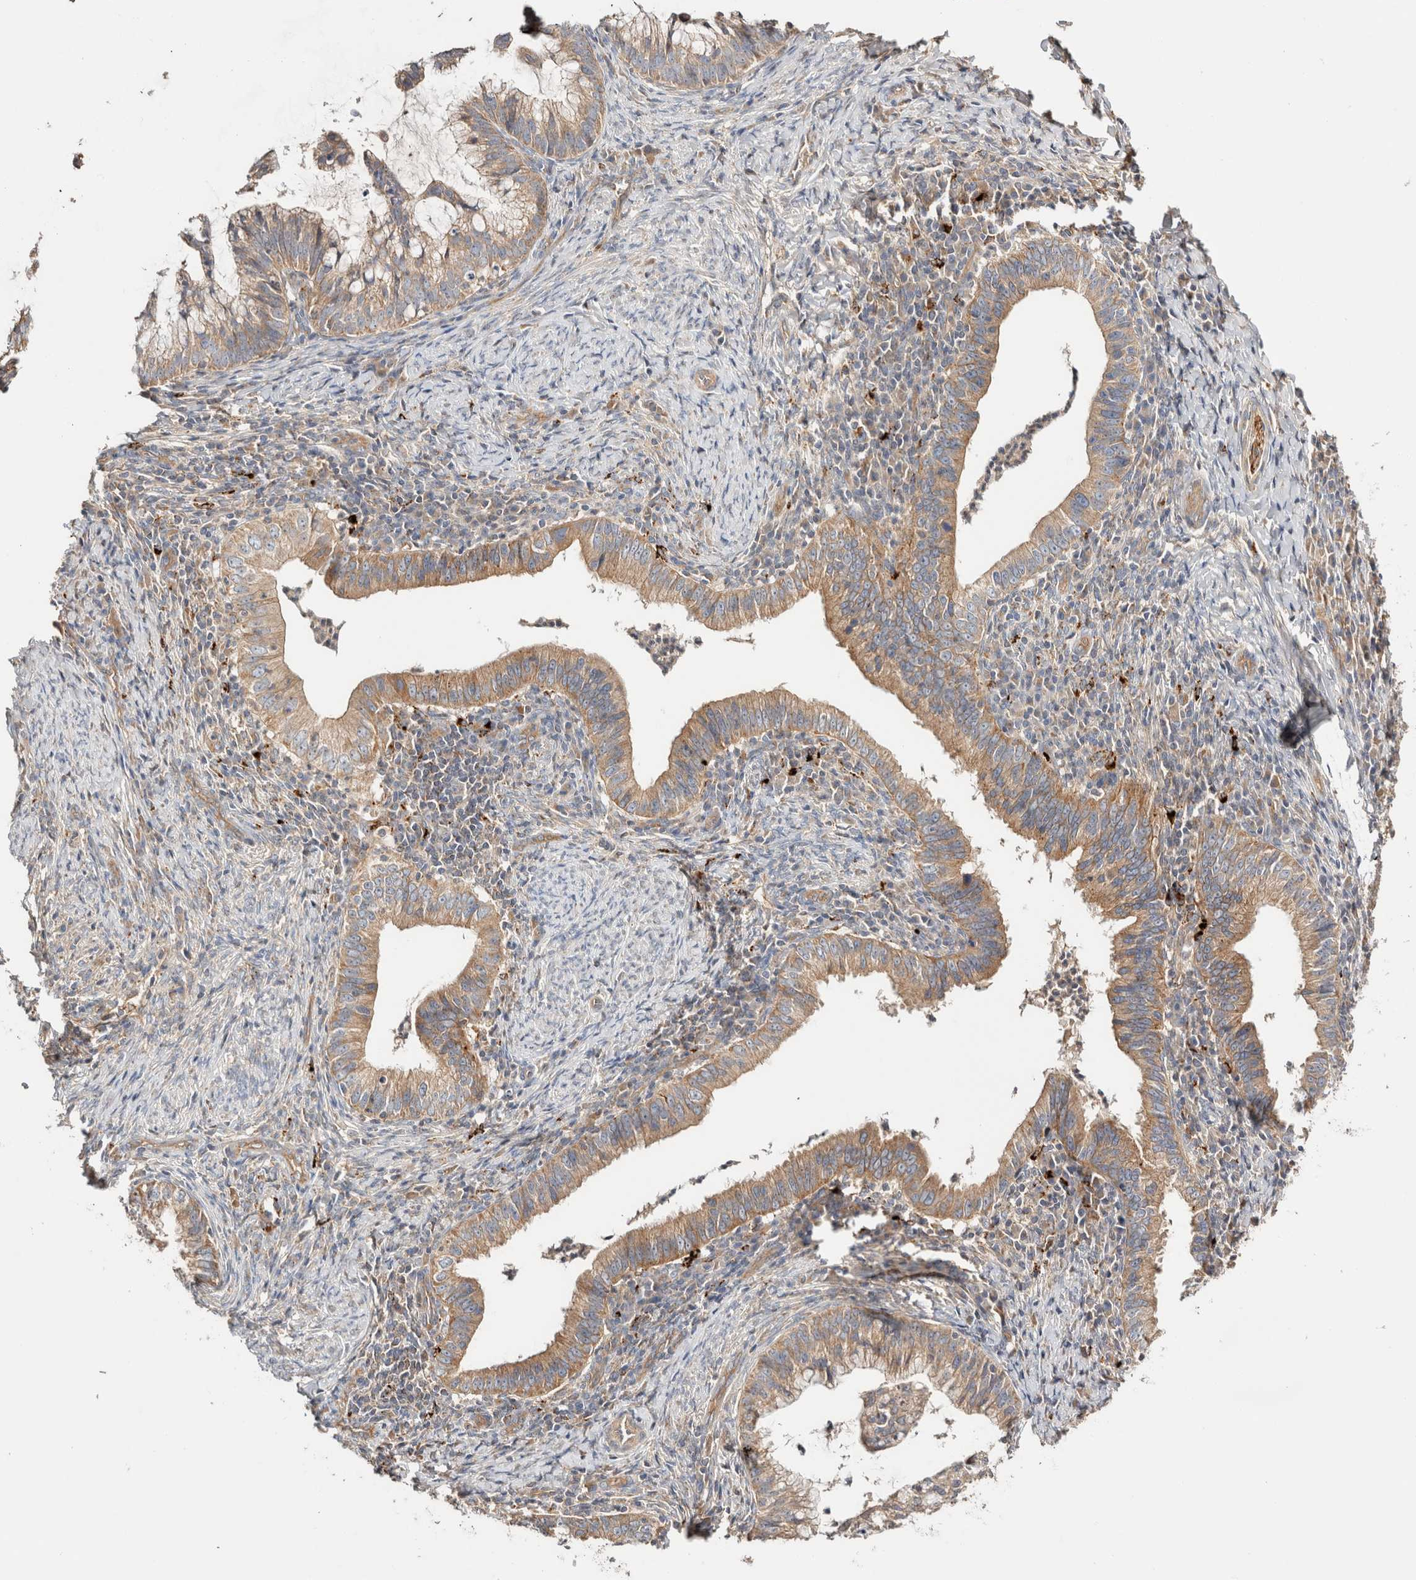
{"staining": {"intensity": "weak", "quantity": ">75%", "location": "cytoplasmic/membranous"}, "tissue": "cervical cancer", "cell_type": "Tumor cells", "image_type": "cancer", "snomed": [{"axis": "morphology", "description": "Adenocarcinoma, NOS"}, {"axis": "topography", "description": "Cervix"}], "caption": "DAB immunohistochemical staining of human cervical adenocarcinoma demonstrates weak cytoplasmic/membranous protein staining in about >75% of tumor cells.", "gene": "B3GNTL1", "patient": {"sex": "female", "age": 36}}